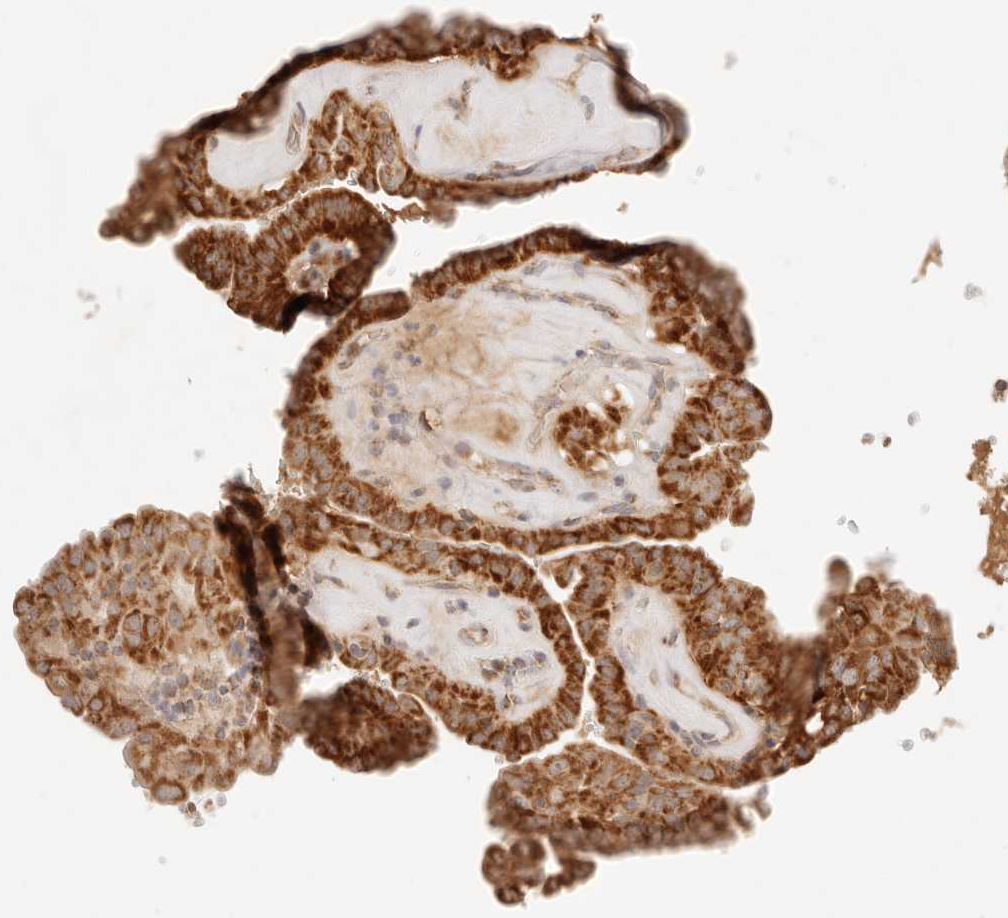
{"staining": {"intensity": "strong", "quantity": ">75%", "location": "cytoplasmic/membranous"}, "tissue": "thyroid cancer", "cell_type": "Tumor cells", "image_type": "cancer", "snomed": [{"axis": "morphology", "description": "Papillary adenocarcinoma, NOS"}, {"axis": "topography", "description": "Thyroid gland"}], "caption": "Human papillary adenocarcinoma (thyroid) stained with a brown dye shows strong cytoplasmic/membranous positive positivity in approximately >75% of tumor cells.", "gene": "COA6", "patient": {"sex": "male", "age": 77}}